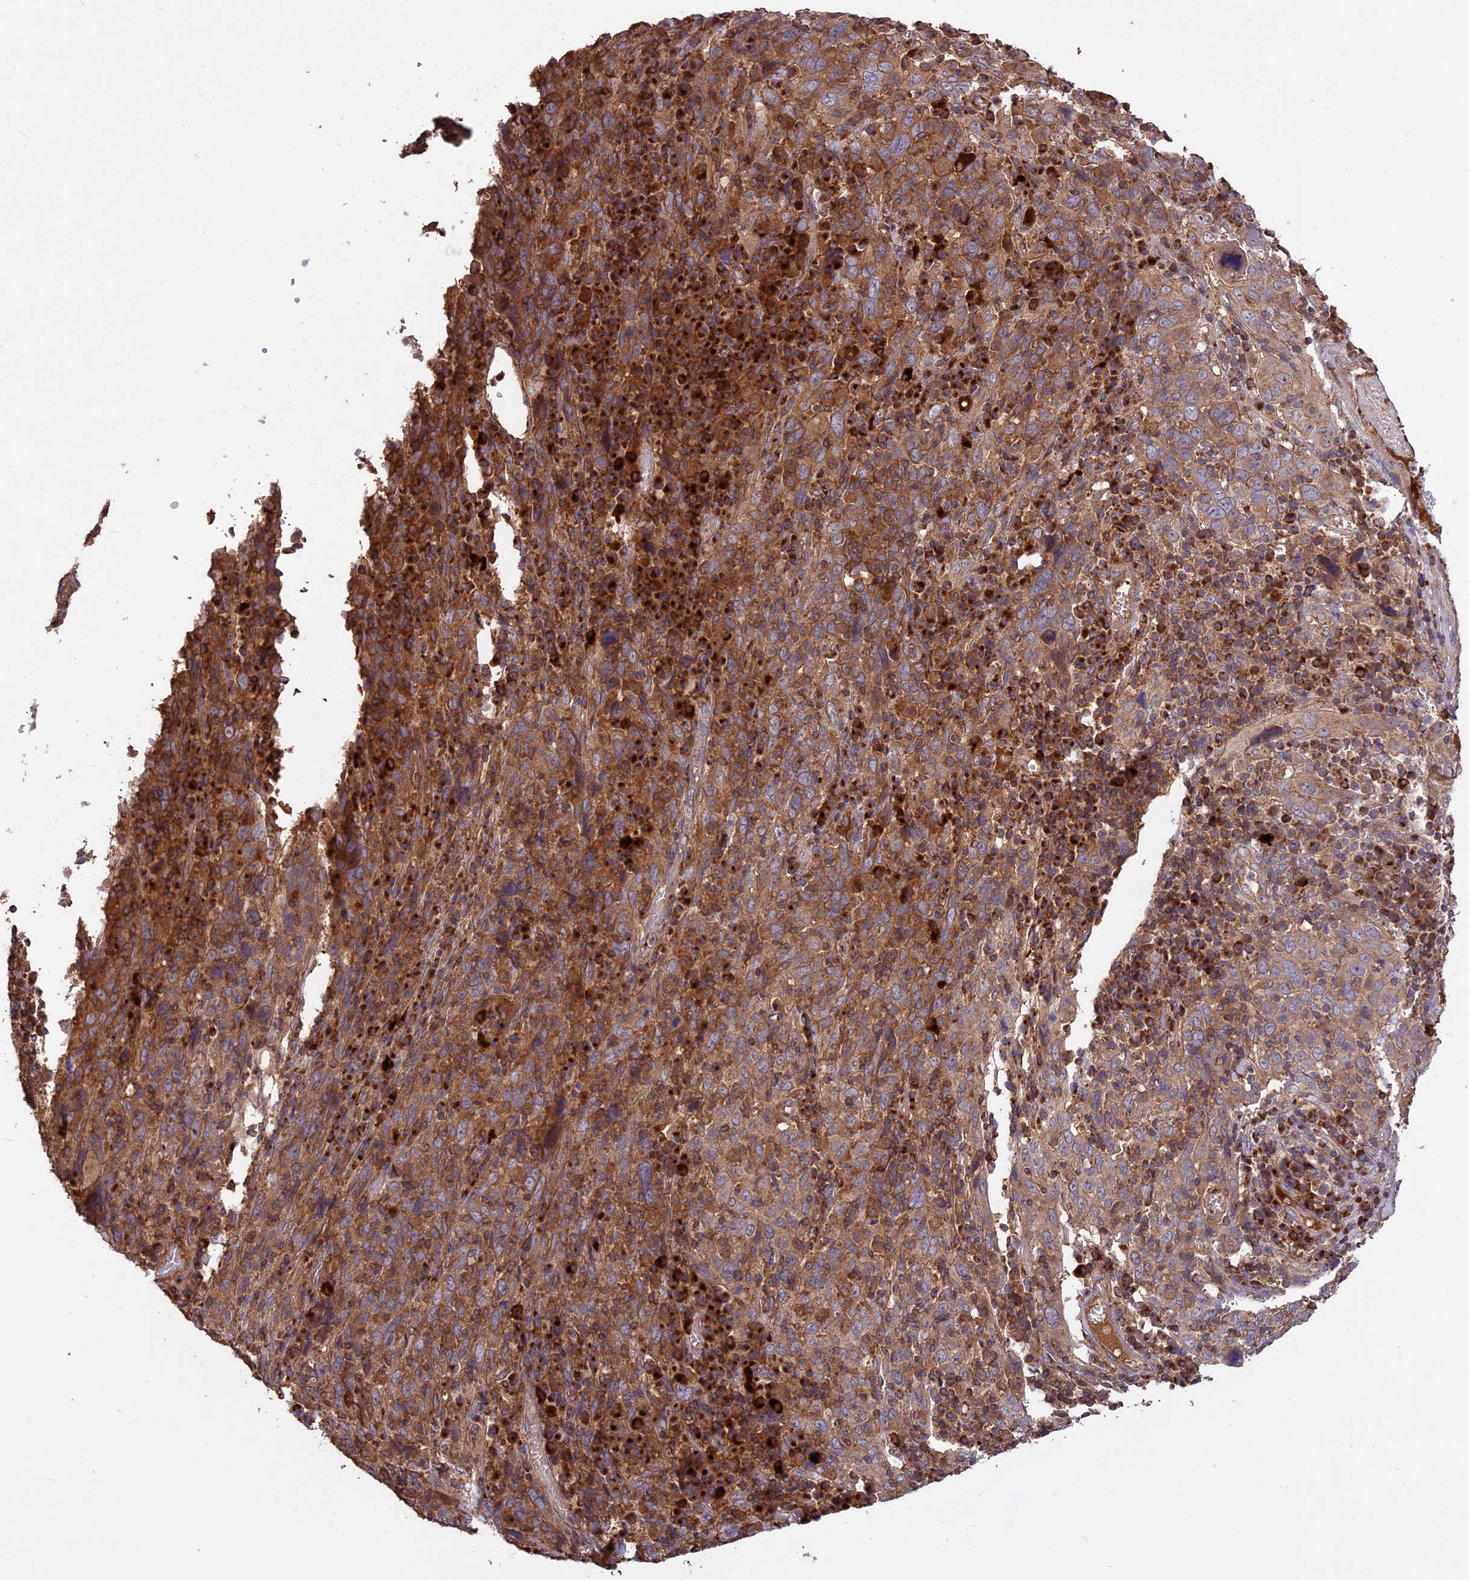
{"staining": {"intensity": "strong", "quantity": ">75%", "location": "cytoplasmic/membranous"}, "tissue": "cervical cancer", "cell_type": "Tumor cells", "image_type": "cancer", "snomed": [{"axis": "morphology", "description": "Squamous cell carcinoma, NOS"}, {"axis": "topography", "description": "Cervix"}], "caption": "Brown immunohistochemical staining in human cervical cancer (squamous cell carcinoma) shows strong cytoplasmic/membranous positivity in approximately >75% of tumor cells.", "gene": "NUDT8", "patient": {"sex": "female", "age": 46}}